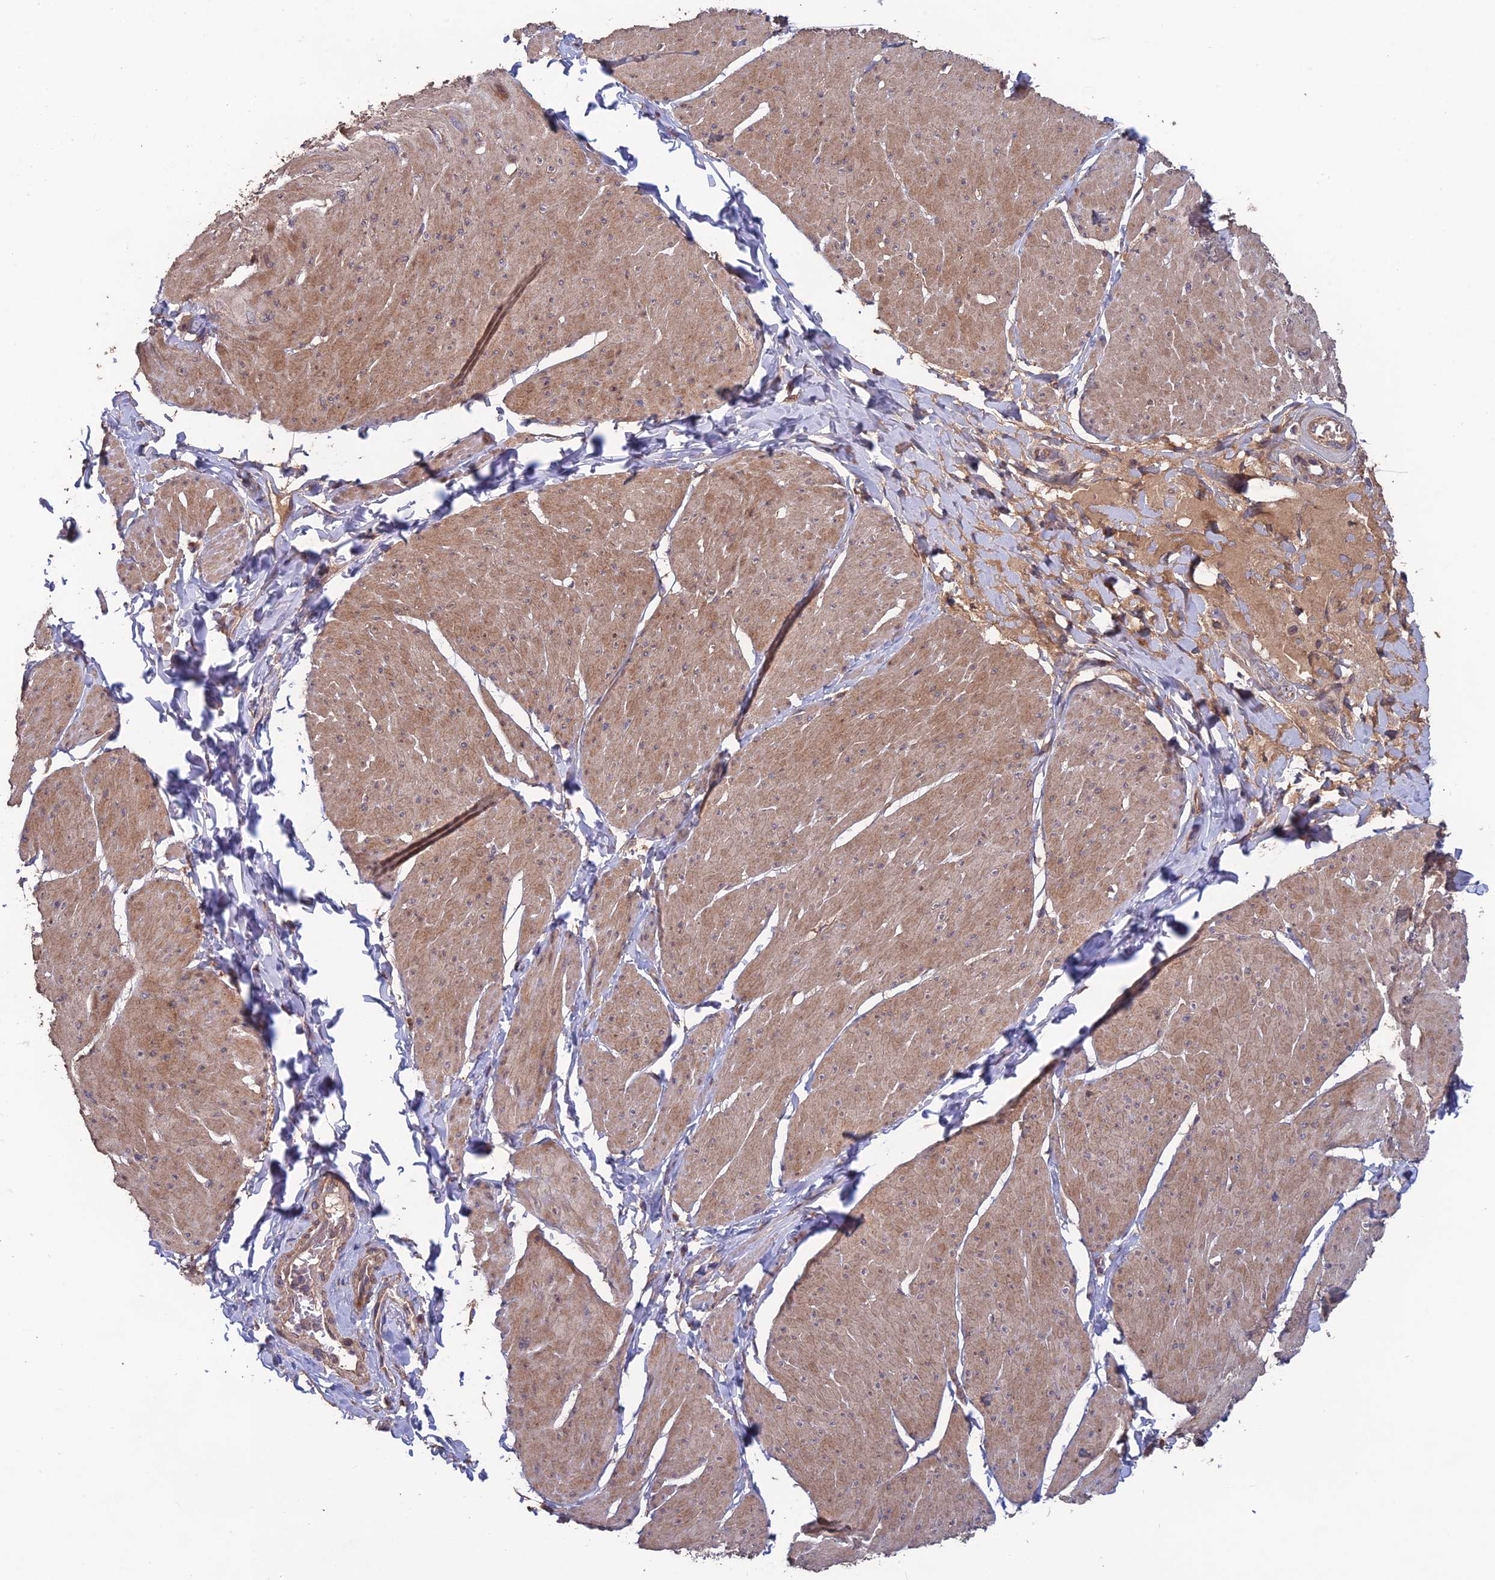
{"staining": {"intensity": "moderate", "quantity": ">75%", "location": "cytoplasmic/membranous"}, "tissue": "smooth muscle", "cell_type": "Smooth muscle cells", "image_type": "normal", "snomed": [{"axis": "morphology", "description": "Urothelial carcinoma, High grade"}, {"axis": "topography", "description": "Urinary bladder"}], "caption": "Immunohistochemistry (DAB) staining of benign human smooth muscle exhibits moderate cytoplasmic/membranous protein expression in about >75% of smooth muscle cells.", "gene": "SHISA5", "patient": {"sex": "male", "age": 46}}